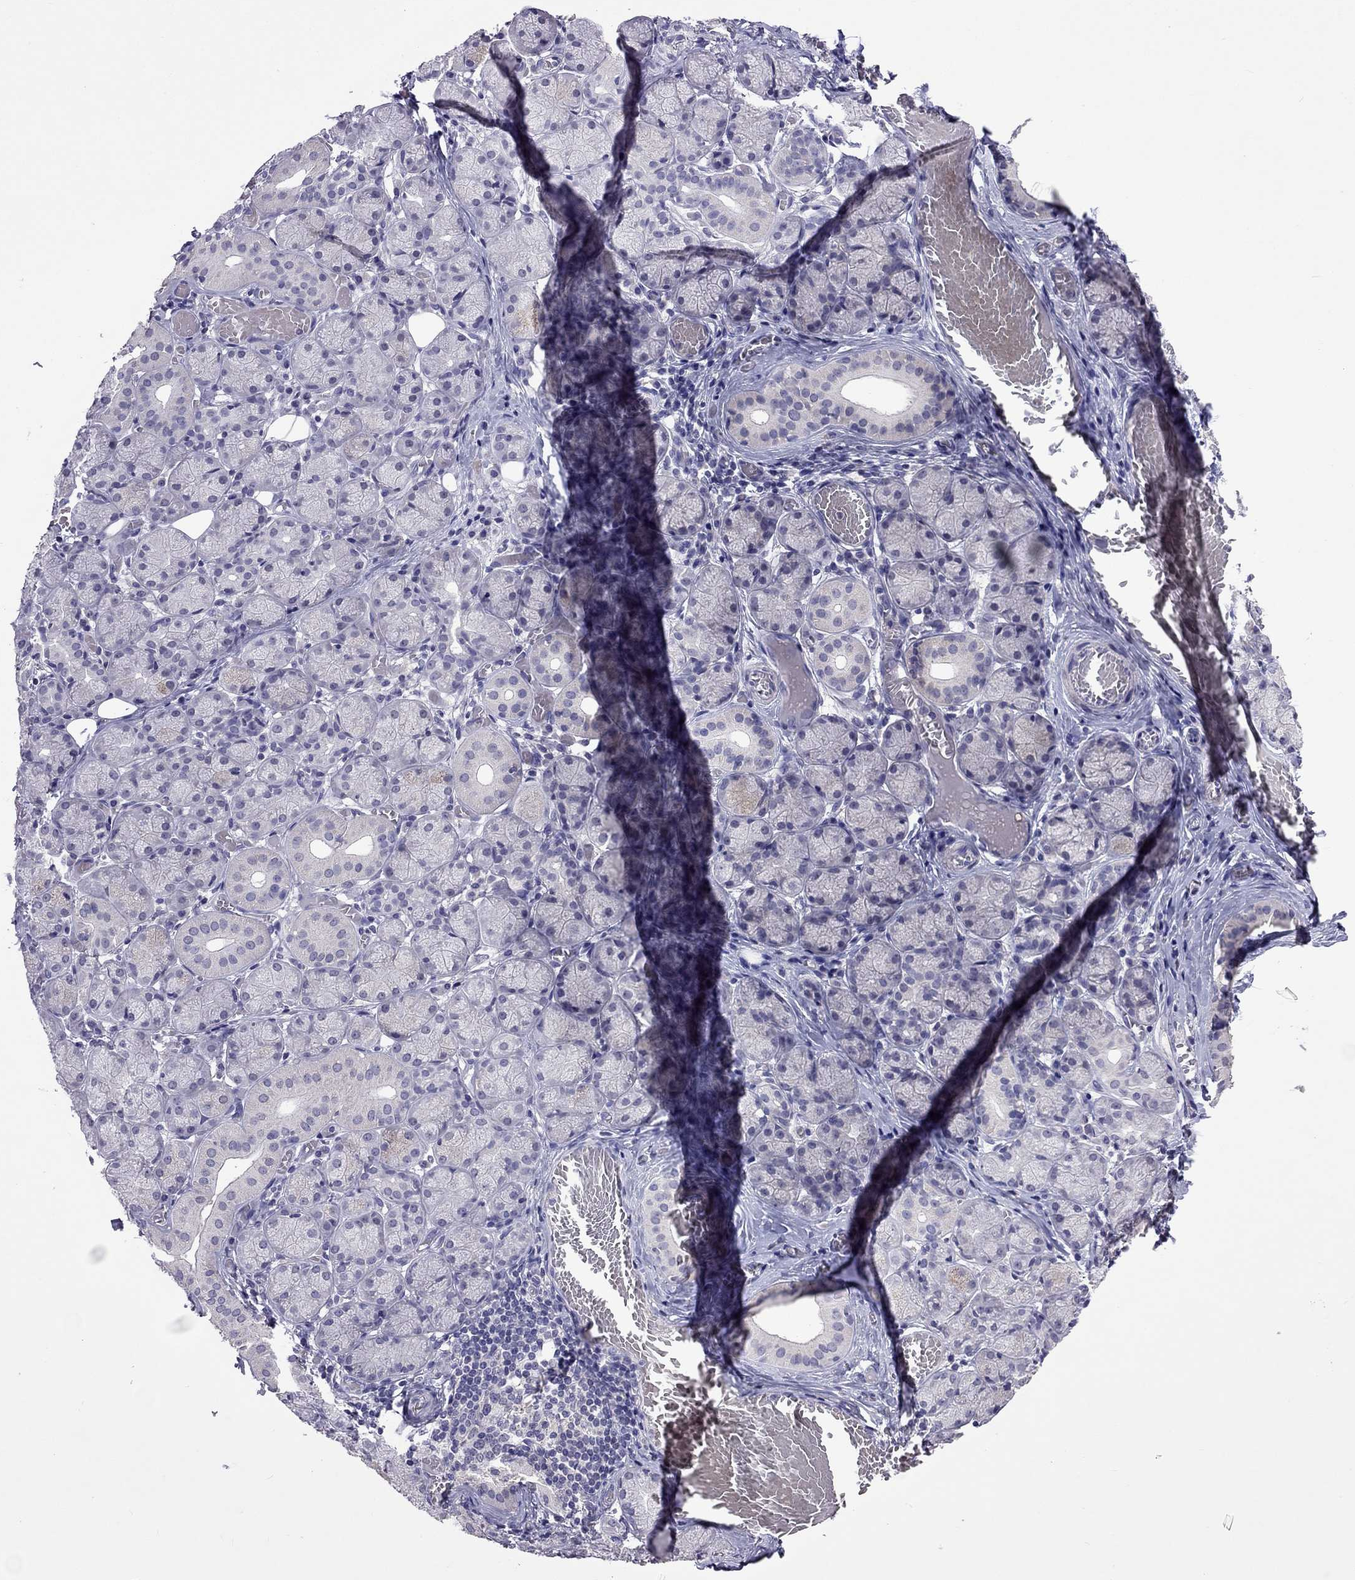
{"staining": {"intensity": "negative", "quantity": "none", "location": "none"}, "tissue": "salivary gland", "cell_type": "Glandular cells", "image_type": "normal", "snomed": [{"axis": "morphology", "description": "Normal tissue, NOS"}, {"axis": "topography", "description": "Salivary gland"}, {"axis": "topography", "description": "Peripheral nerve tissue"}], "caption": "This histopathology image is of unremarkable salivary gland stained with IHC to label a protein in brown with the nuclei are counter-stained blue. There is no positivity in glandular cells. Nuclei are stained in blue.", "gene": "AQP9", "patient": {"sex": "female", "age": 24}}